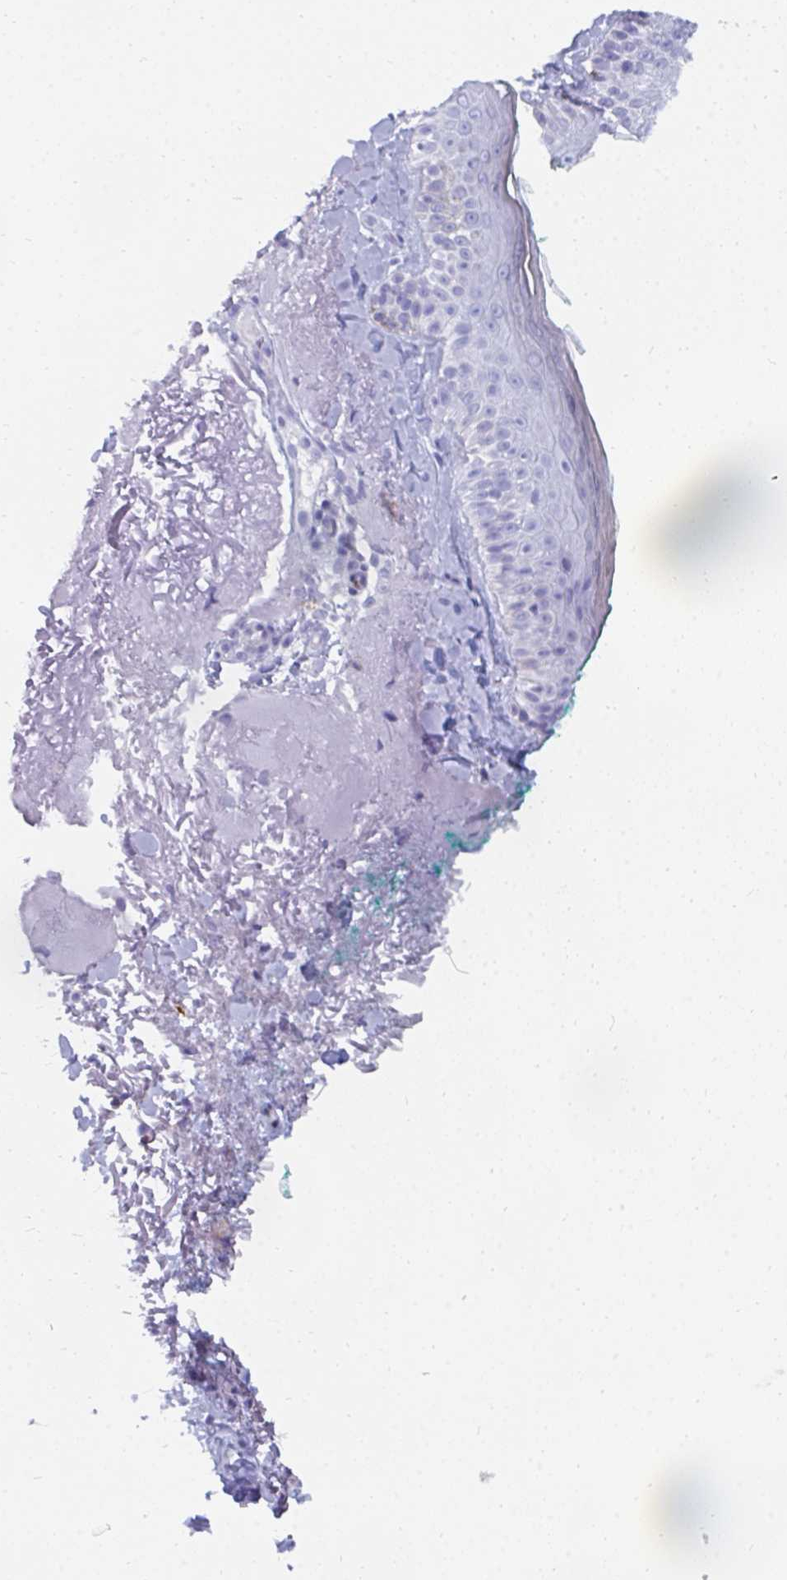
{"staining": {"intensity": "negative", "quantity": "none", "location": "none"}, "tissue": "skin", "cell_type": "Fibroblasts", "image_type": "normal", "snomed": [{"axis": "morphology", "description": "Normal tissue, NOS"}, {"axis": "topography", "description": "Skin"}], "caption": "Immunohistochemistry image of unremarkable skin: skin stained with DAB (3,3'-diaminobenzidine) demonstrates no significant protein staining in fibroblasts.", "gene": "CD7", "patient": {"sex": "male", "age": 73}}